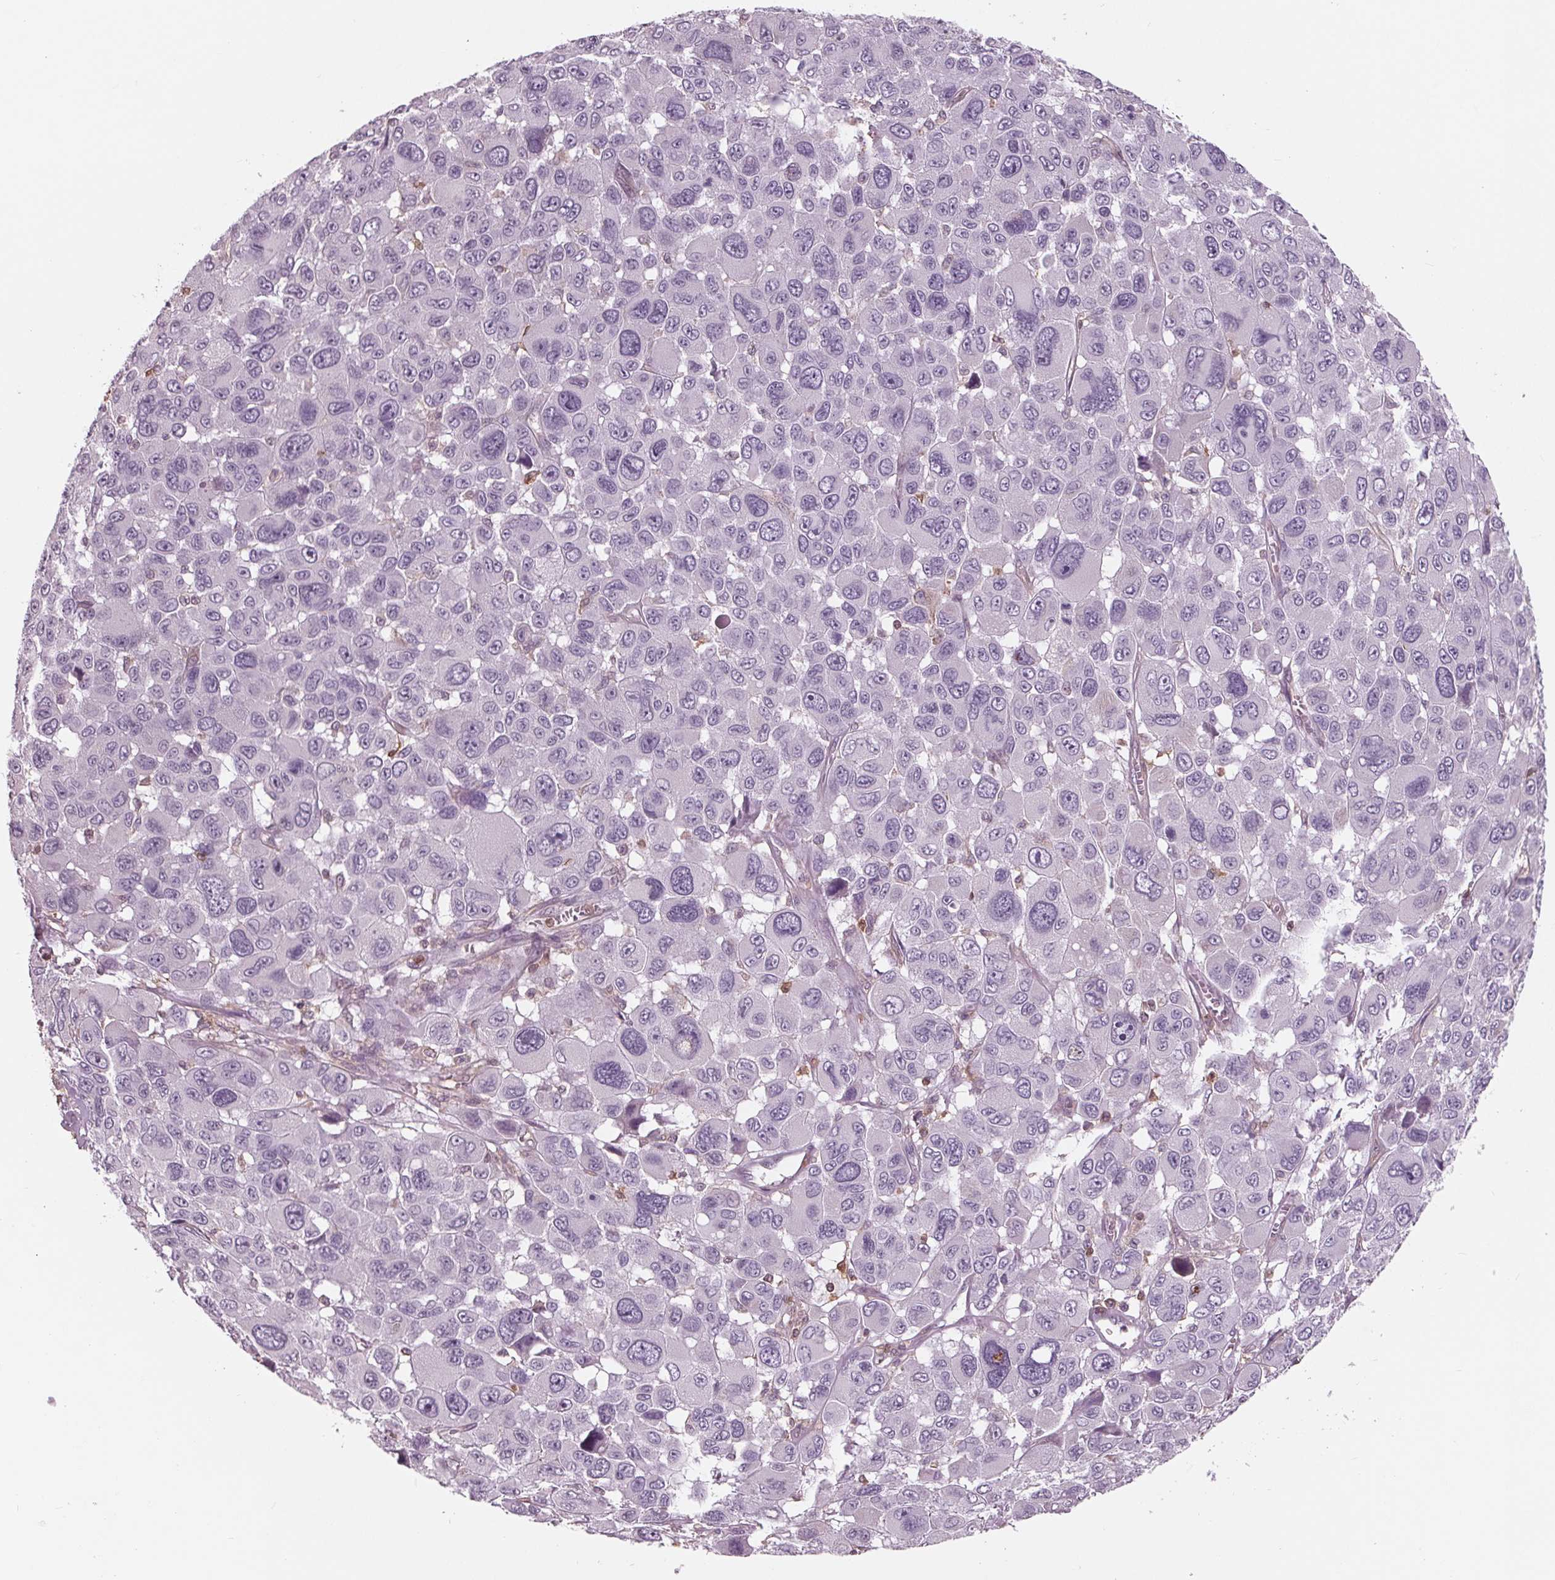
{"staining": {"intensity": "negative", "quantity": "none", "location": "none"}, "tissue": "melanoma", "cell_type": "Tumor cells", "image_type": "cancer", "snomed": [{"axis": "morphology", "description": "Malignant melanoma, NOS"}, {"axis": "topography", "description": "Skin"}], "caption": "This is a photomicrograph of immunohistochemistry staining of malignant melanoma, which shows no positivity in tumor cells.", "gene": "ARHGAP25", "patient": {"sex": "female", "age": 66}}